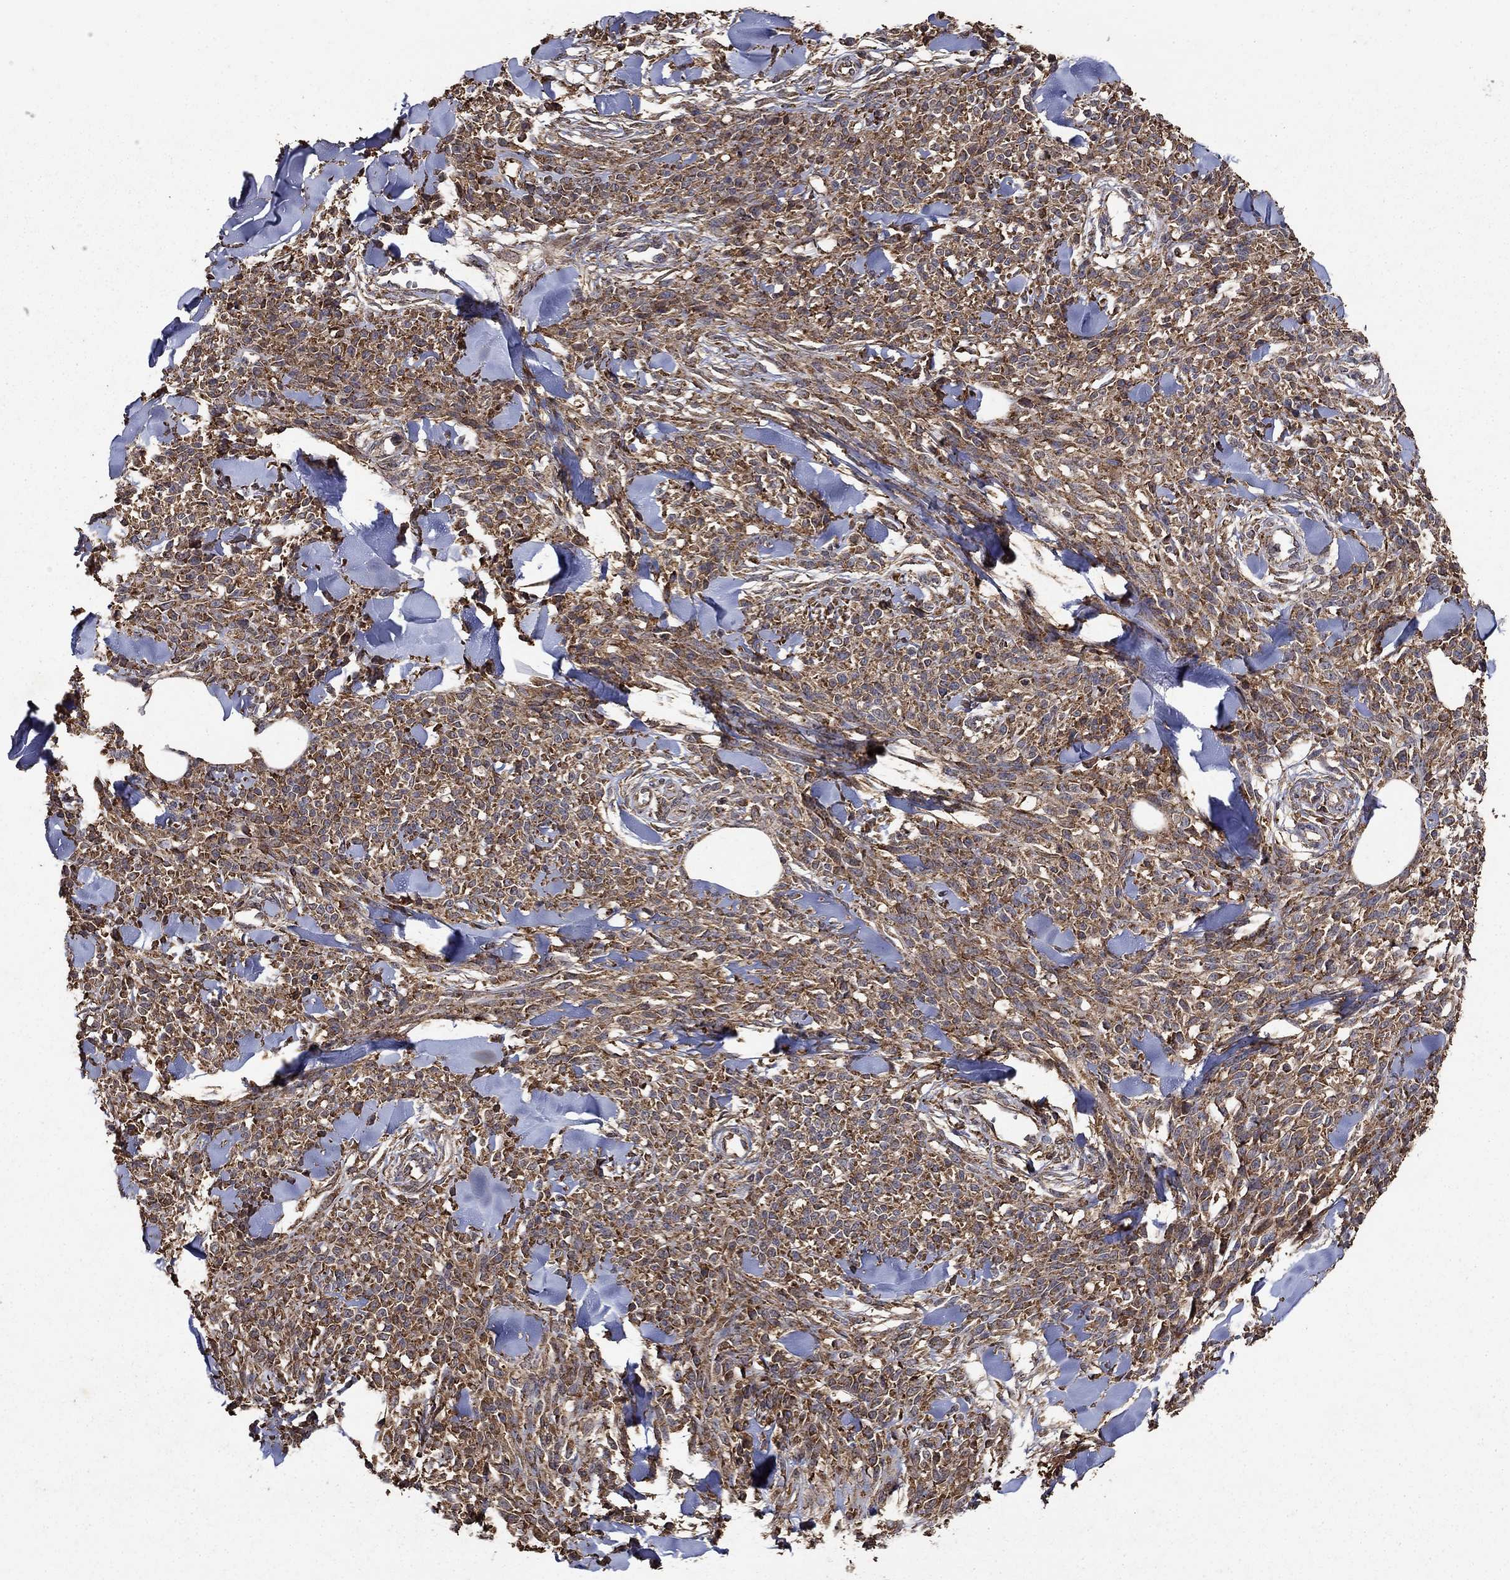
{"staining": {"intensity": "strong", "quantity": ">75%", "location": "cytoplasmic/membranous"}, "tissue": "melanoma", "cell_type": "Tumor cells", "image_type": "cancer", "snomed": [{"axis": "morphology", "description": "Malignant melanoma, NOS"}, {"axis": "topography", "description": "Skin"}, {"axis": "topography", "description": "Skin of trunk"}], "caption": "Strong cytoplasmic/membranous staining for a protein is appreciated in approximately >75% of tumor cells of malignant melanoma using immunohistochemistry.", "gene": "IFRD1", "patient": {"sex": "male", "age": 74}}